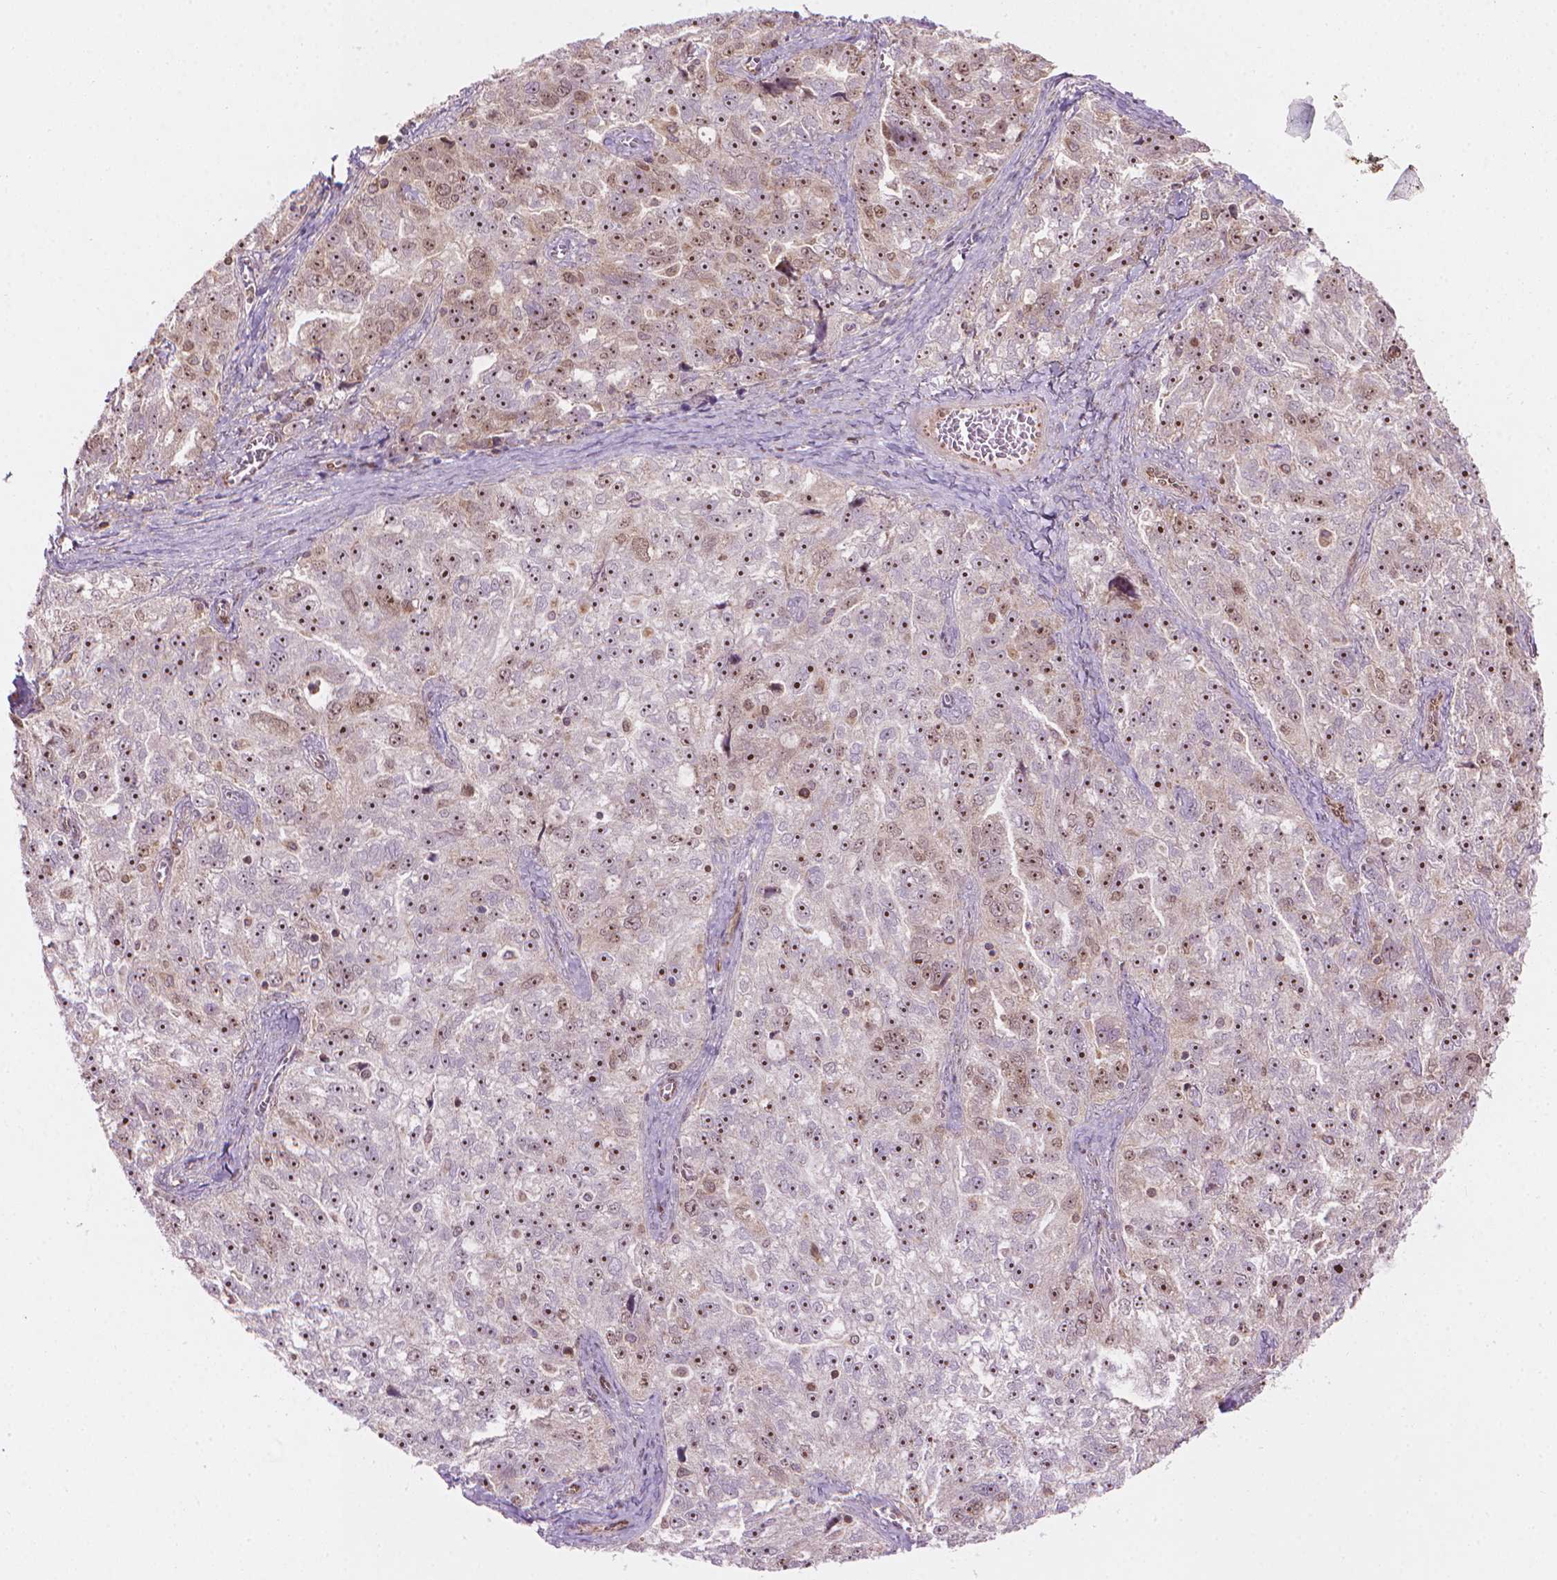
{"staining": {"intensity": "moderate", "quantity": ">75%", "location": "nuclear"}, "tissue": "ovarian cancer", "cell_type": "Tumor cells", "image_type": "cancer", "snomed": [{"axis": "morphology", "description": "Cystadenocarcinoma, serous, NOS"}, {"axis": "topography", "description": "Ovary"}], "caption": "Immunohistochemical staining of serous cystadenocarcinoma (ovarian) demonstrates medium levels of moderate nuclear protein expression in about >75% of tumor cells.", "gene": "SMC2", "patient": {"sex": "female", "age": 51}}